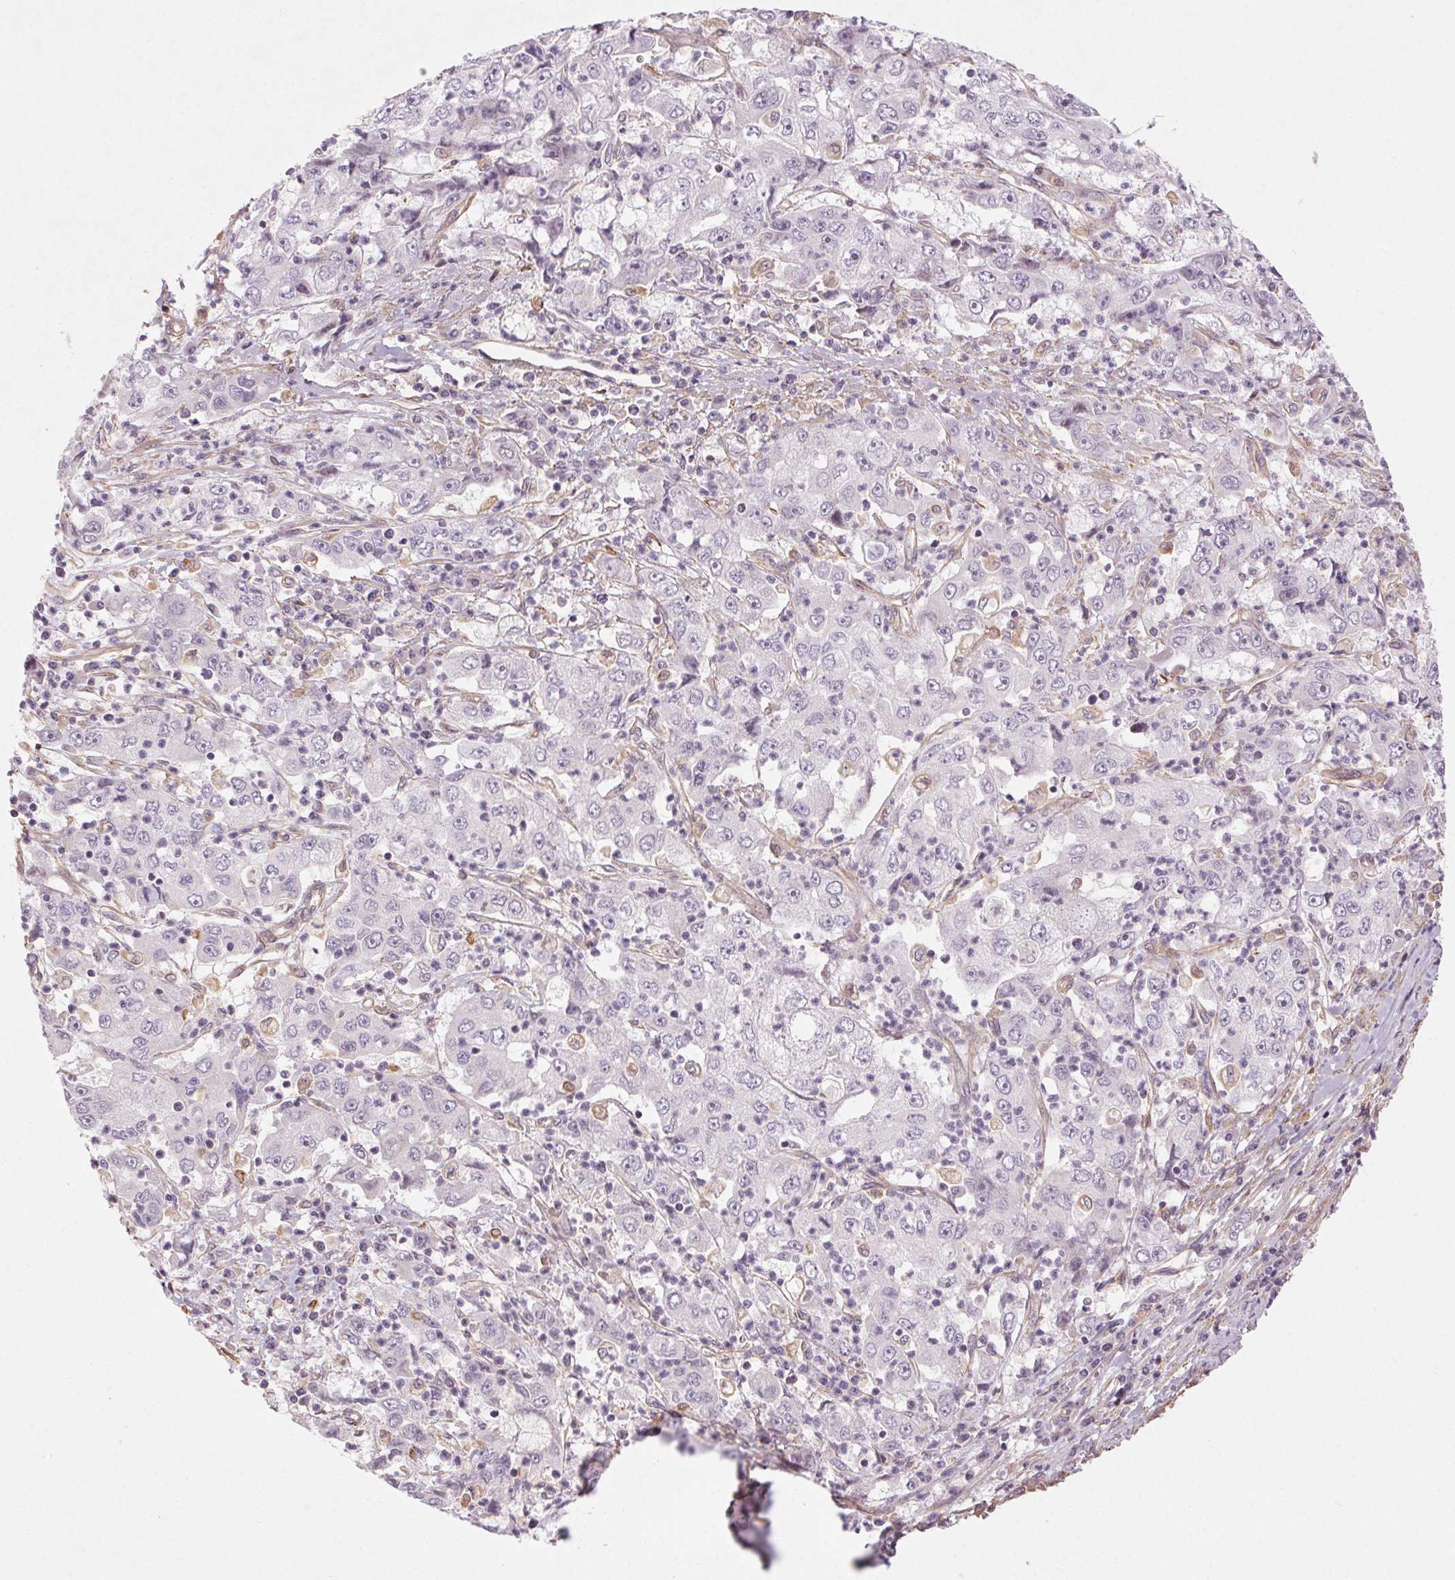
{"staining": {"intensity": "negative", "quantity": "none", "location": "none"}, "tissue": "cervical cancer", "cell_type": "Tumor cells", "image_type": "cancer", "snomed": [{"axis": "morphology", "description": "Squamous cell carcinoma, NOS"}, {"axis": "topography", "description": "Cervix"}], "caption": "An immunohistochemistry photomicrograph of cervical cancer is shown. There is no staining in tumor cells of cervical cancer.", "gene": "CCSER1", "patient": {"sex": "female", "age": 36}}